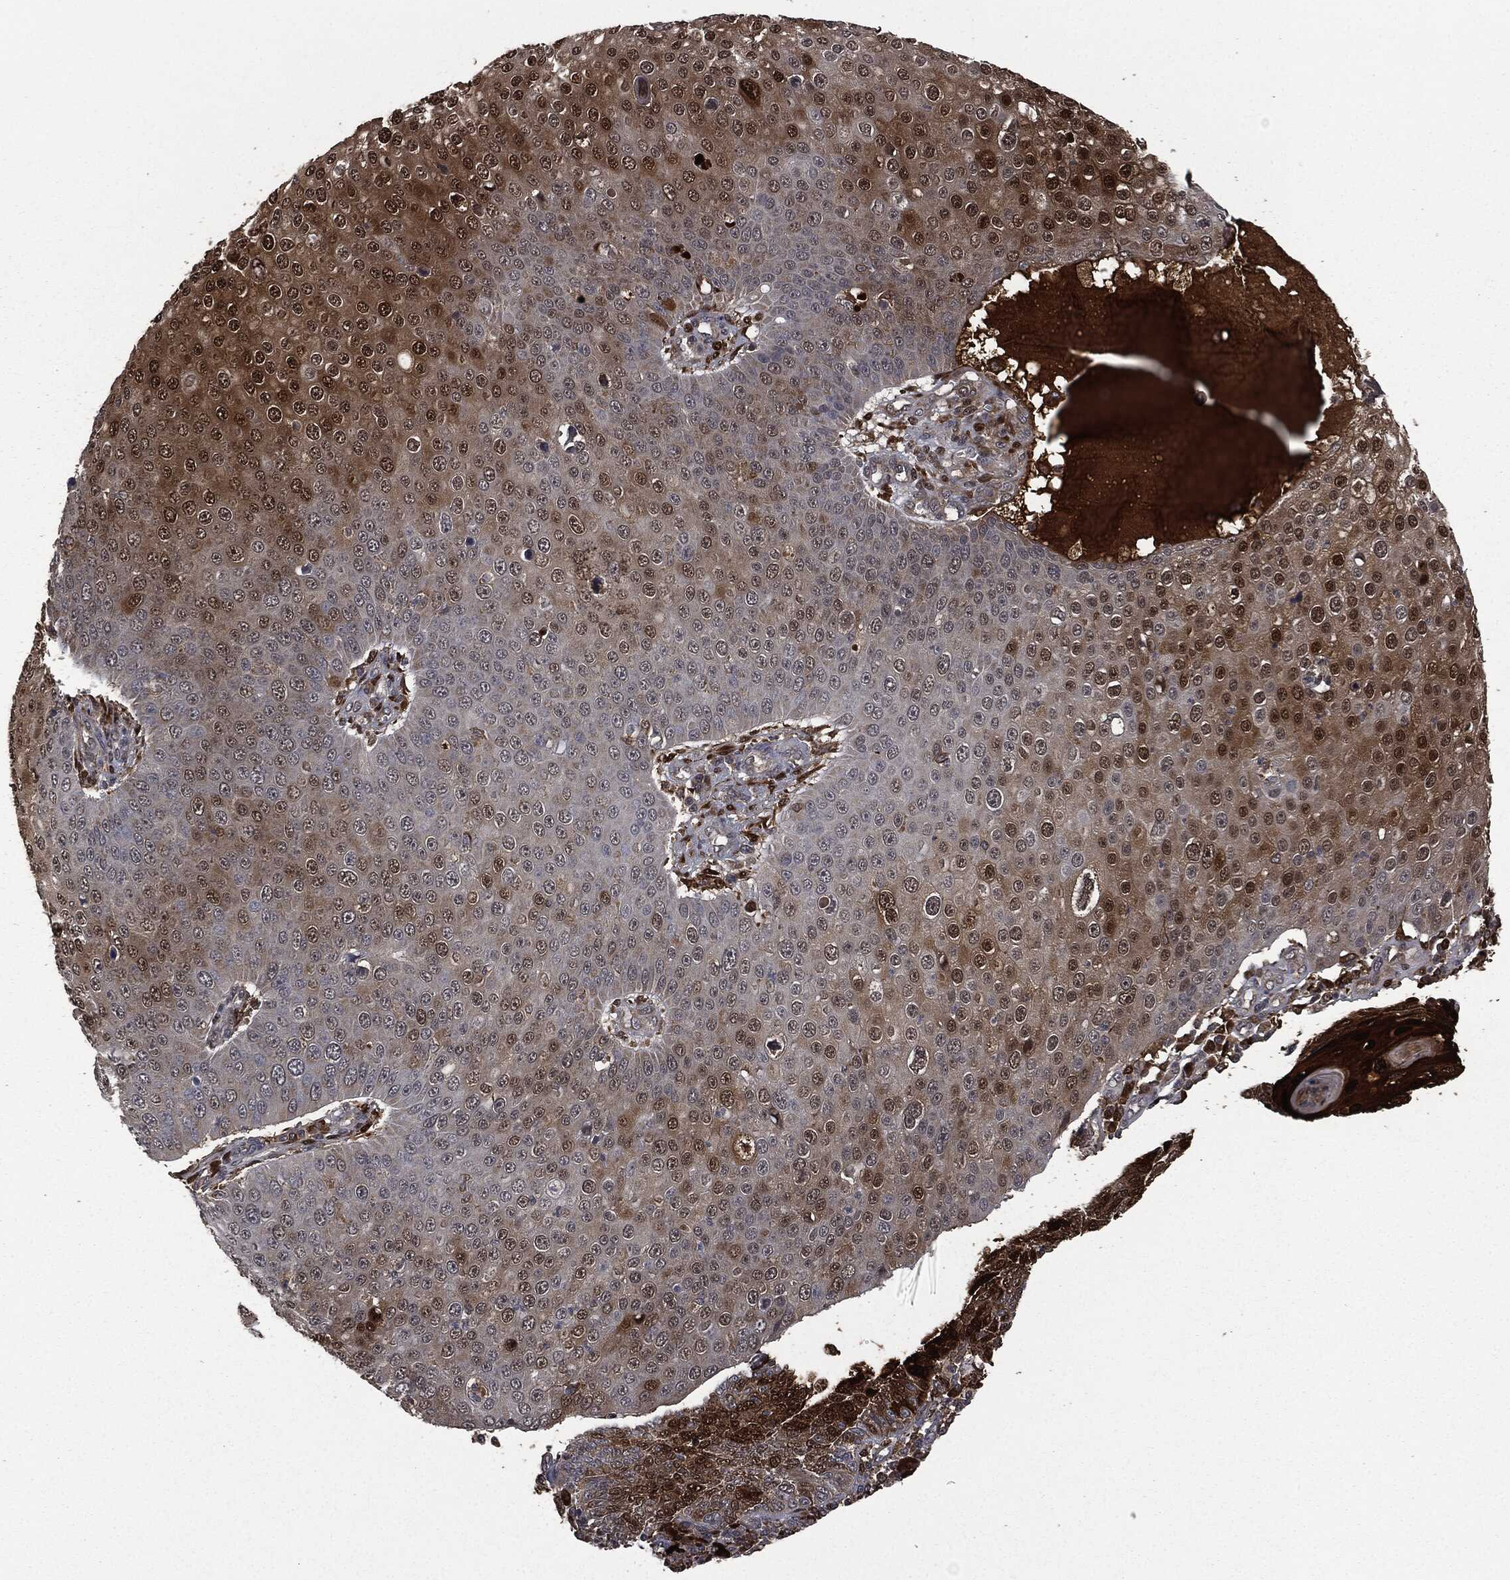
{"staining": {"intensity": "strong", "quantity": "<25%", "location": "cytoplasmic/membranous,nuclear"}, "tissue": "skin cancer", "cell_type": "Tumor cells", "image_type": "cancer", "snomed": [{"axis": "morphology", "description": "Squamous cell carcinoma, NOS"}, {"axis": "topography", "description": "Skin"}], "caption": "Protein analysis of skin squamous cell carcinoma tissue shows strong cytoplasmic/membranous and nuclear positivity in about <25% of tumor cells.", "gene": "CRABP2", "patient": {"sex": "male", "age": 71}}